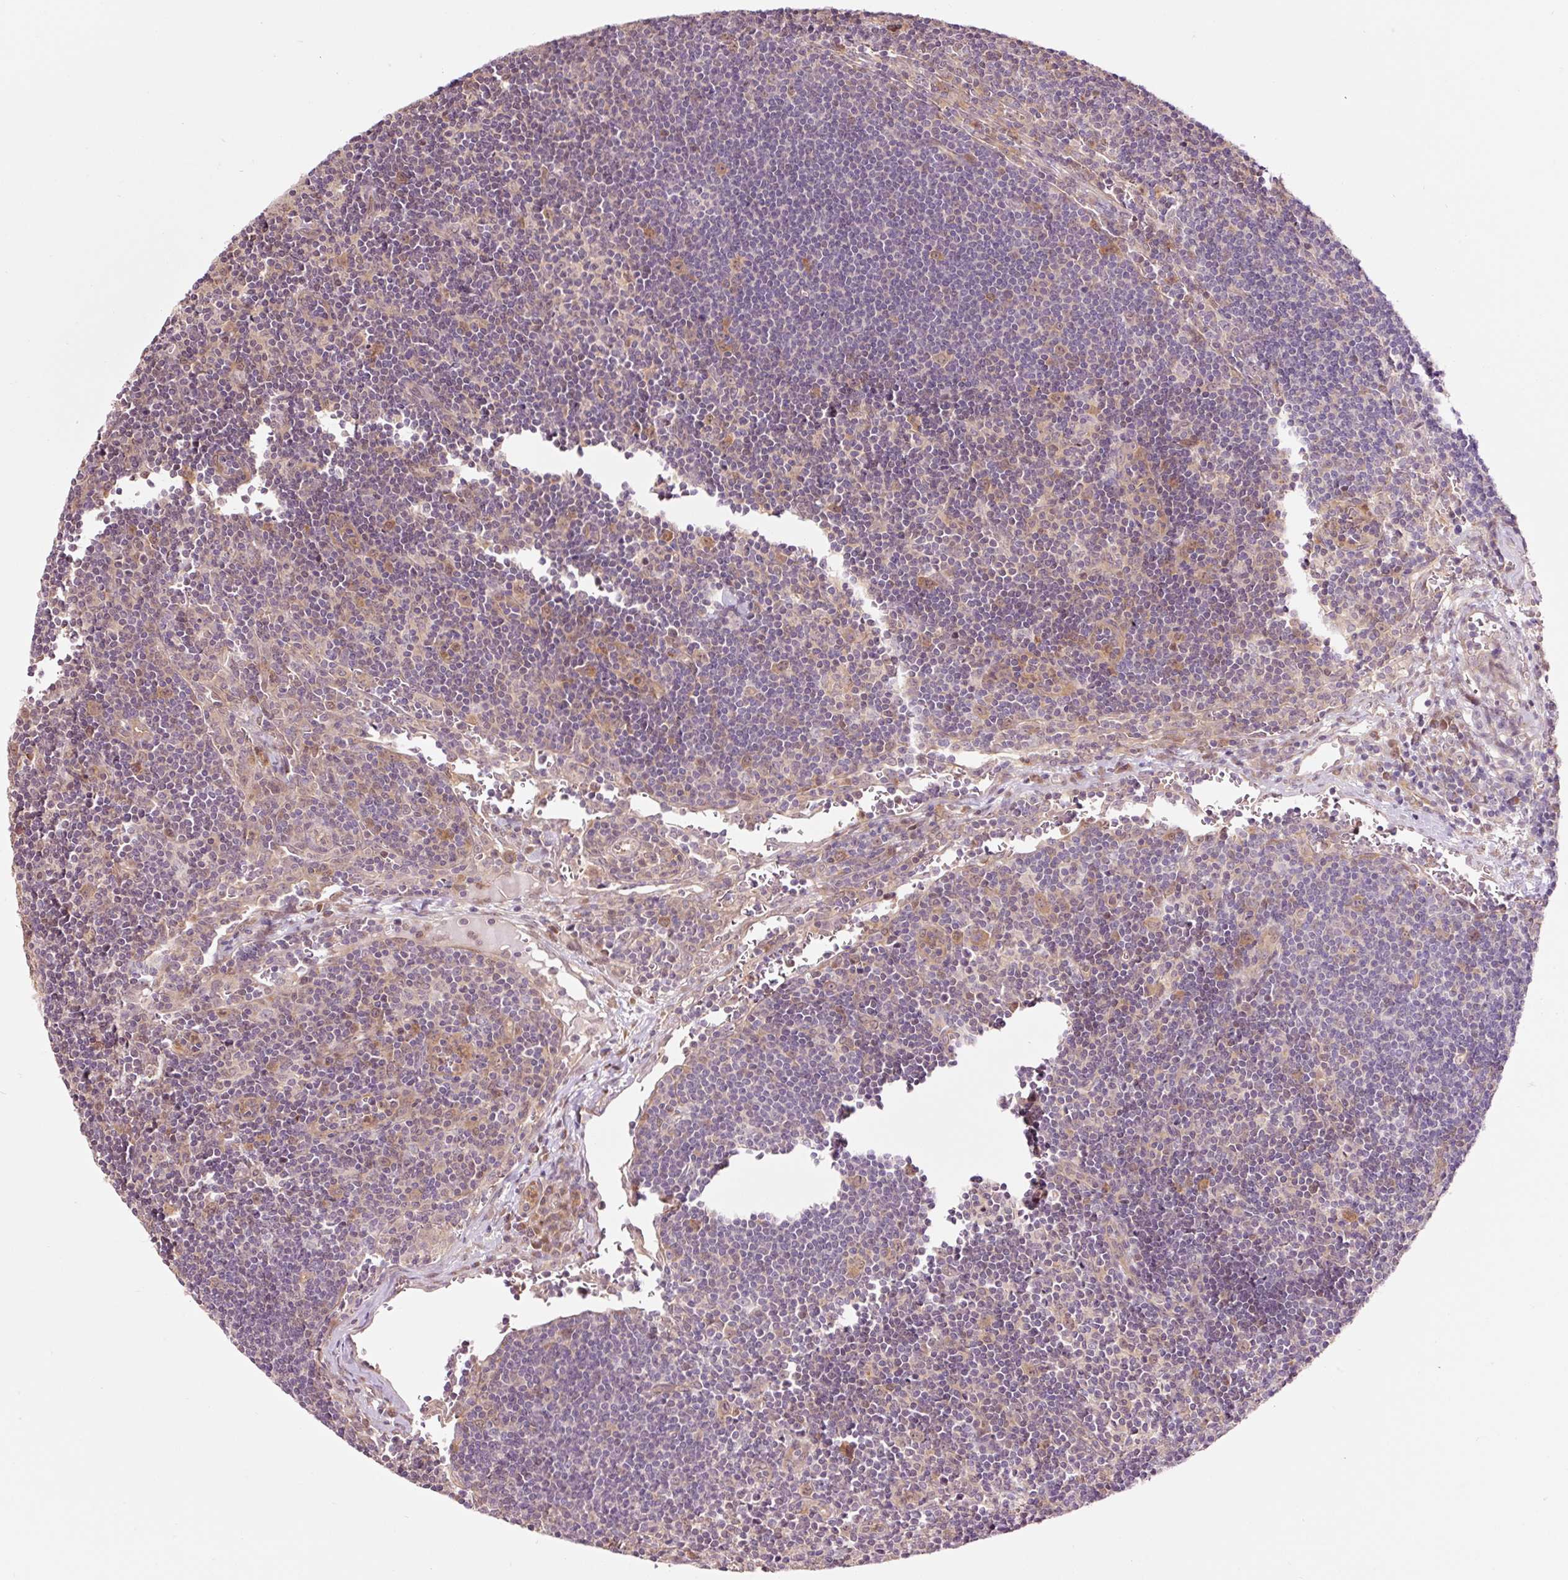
{"staining": {"intensity": "moderate", "quantity": "25%-75%", "location": "cytoplasmic/membranous"}, "tissue": "lymph node", "cell_type": "Germinal center cells", "image_type": "normal", "snomed": [{"axis": "morphology", "description": "Normal tissue, NOS"}, {"axis": "topography", "description": "Lymph node"}], "caption": "DAB immunohistochemical staining of unremarkable human lymph node displays moderate cytoplasmic/membranous protein expression in about 25%-75% of germinal center cells.", "gene": "FBXL14", "patient": {"sex": "female", "age": 29}}